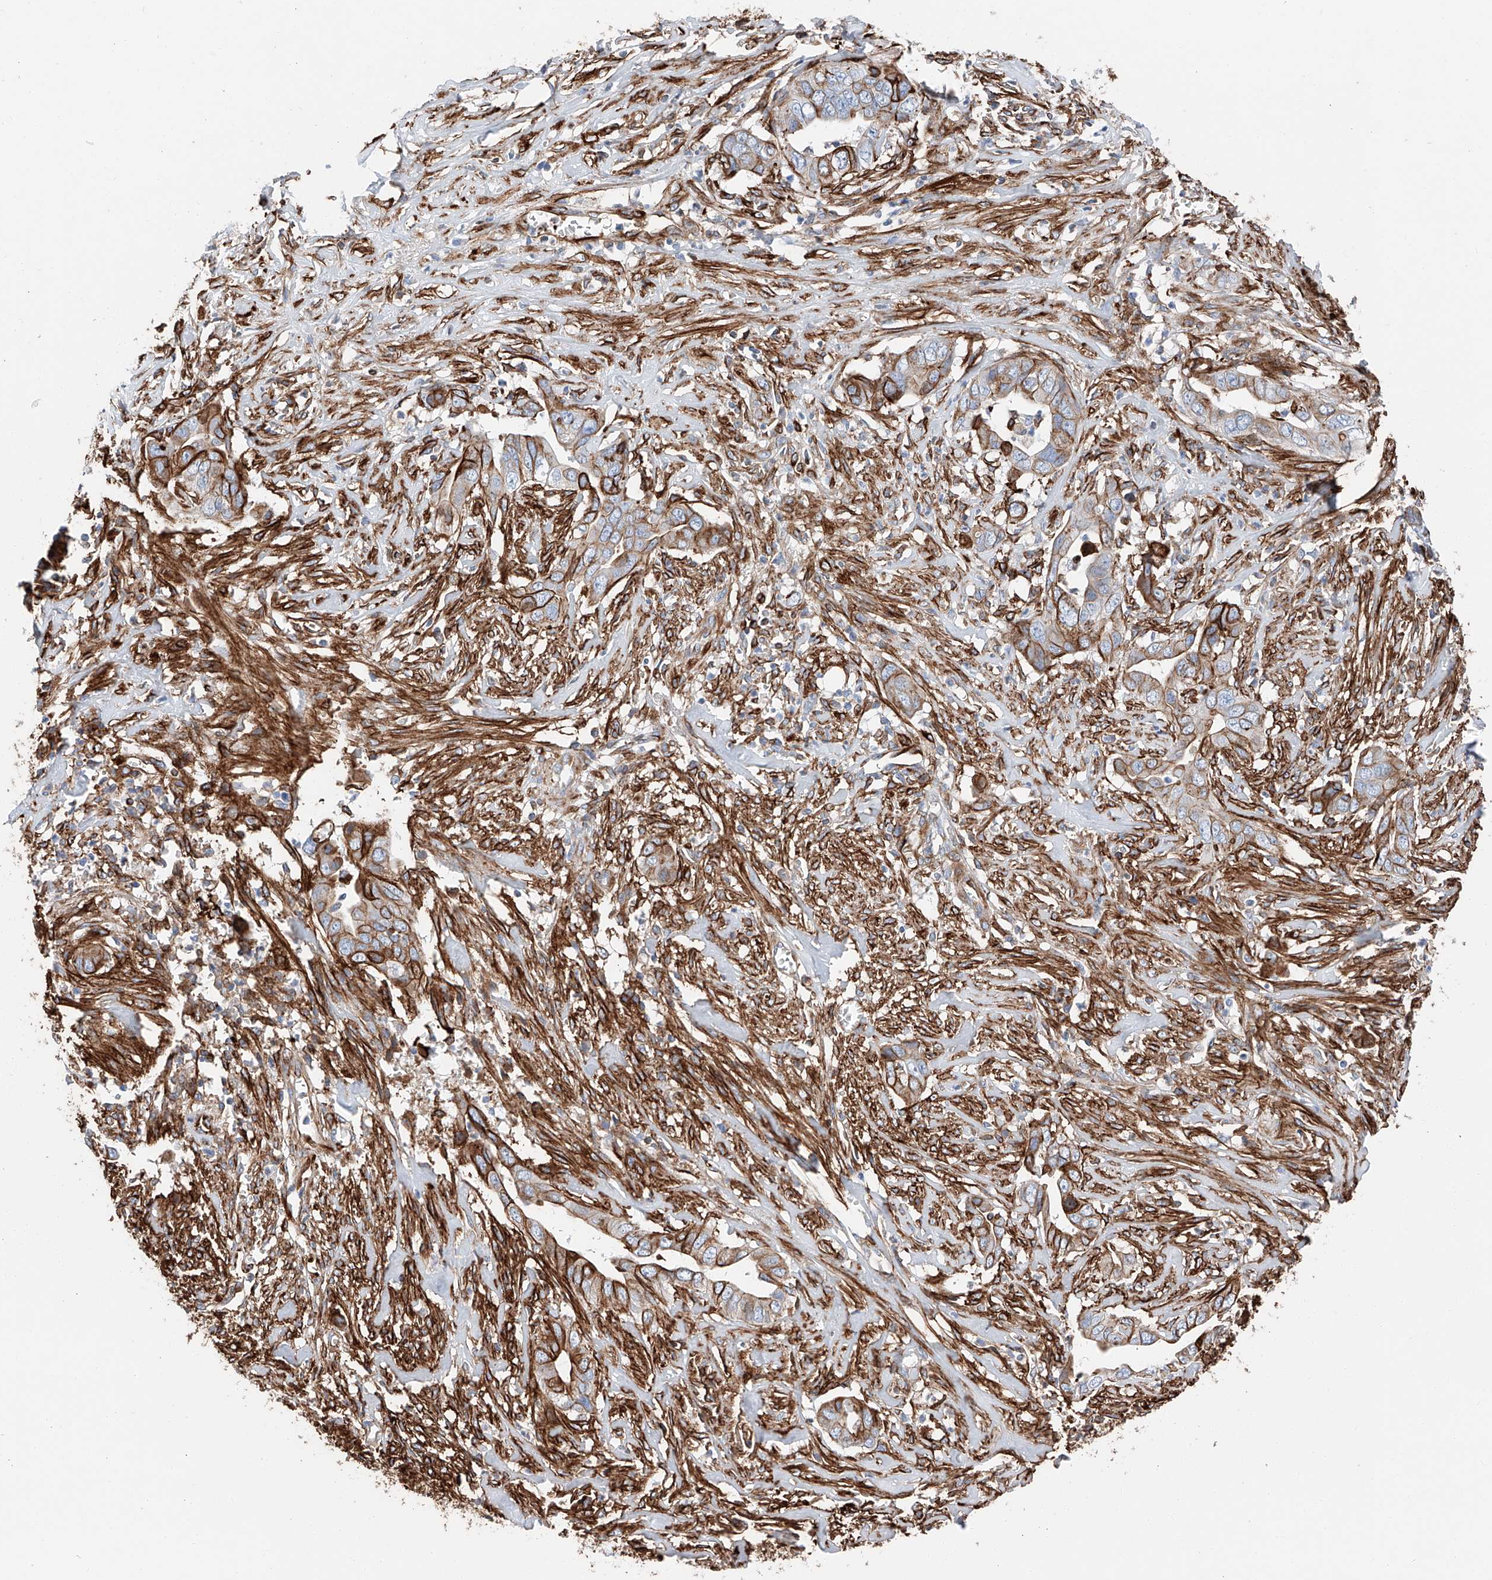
{"staining": {"intensity": "strong", "quantity": "25%-75%", "location": "cytoplasmic/membranous"}, "tissue": "liver cancer", "cell_type": "Tumor cells", "image_type": "cancer", "snomed": [{"axis": "morphology", "description": "Cholangiocarcinoma"}, {"axis": "topography", "description": "Liver"}], "caption": "Cholangiocarcinoma (liver) stained with immunohistochemistry displays strong cytoplasmic/membranous positivity in approximately 25%-75% of tumor cells. The staining was performed using DAB, with brown indicating positive protein expression. Nuclei are stained blue with hematoxylin.", "gene": "ZNF804A", "patient": {"sex": "female", "age": 79}}